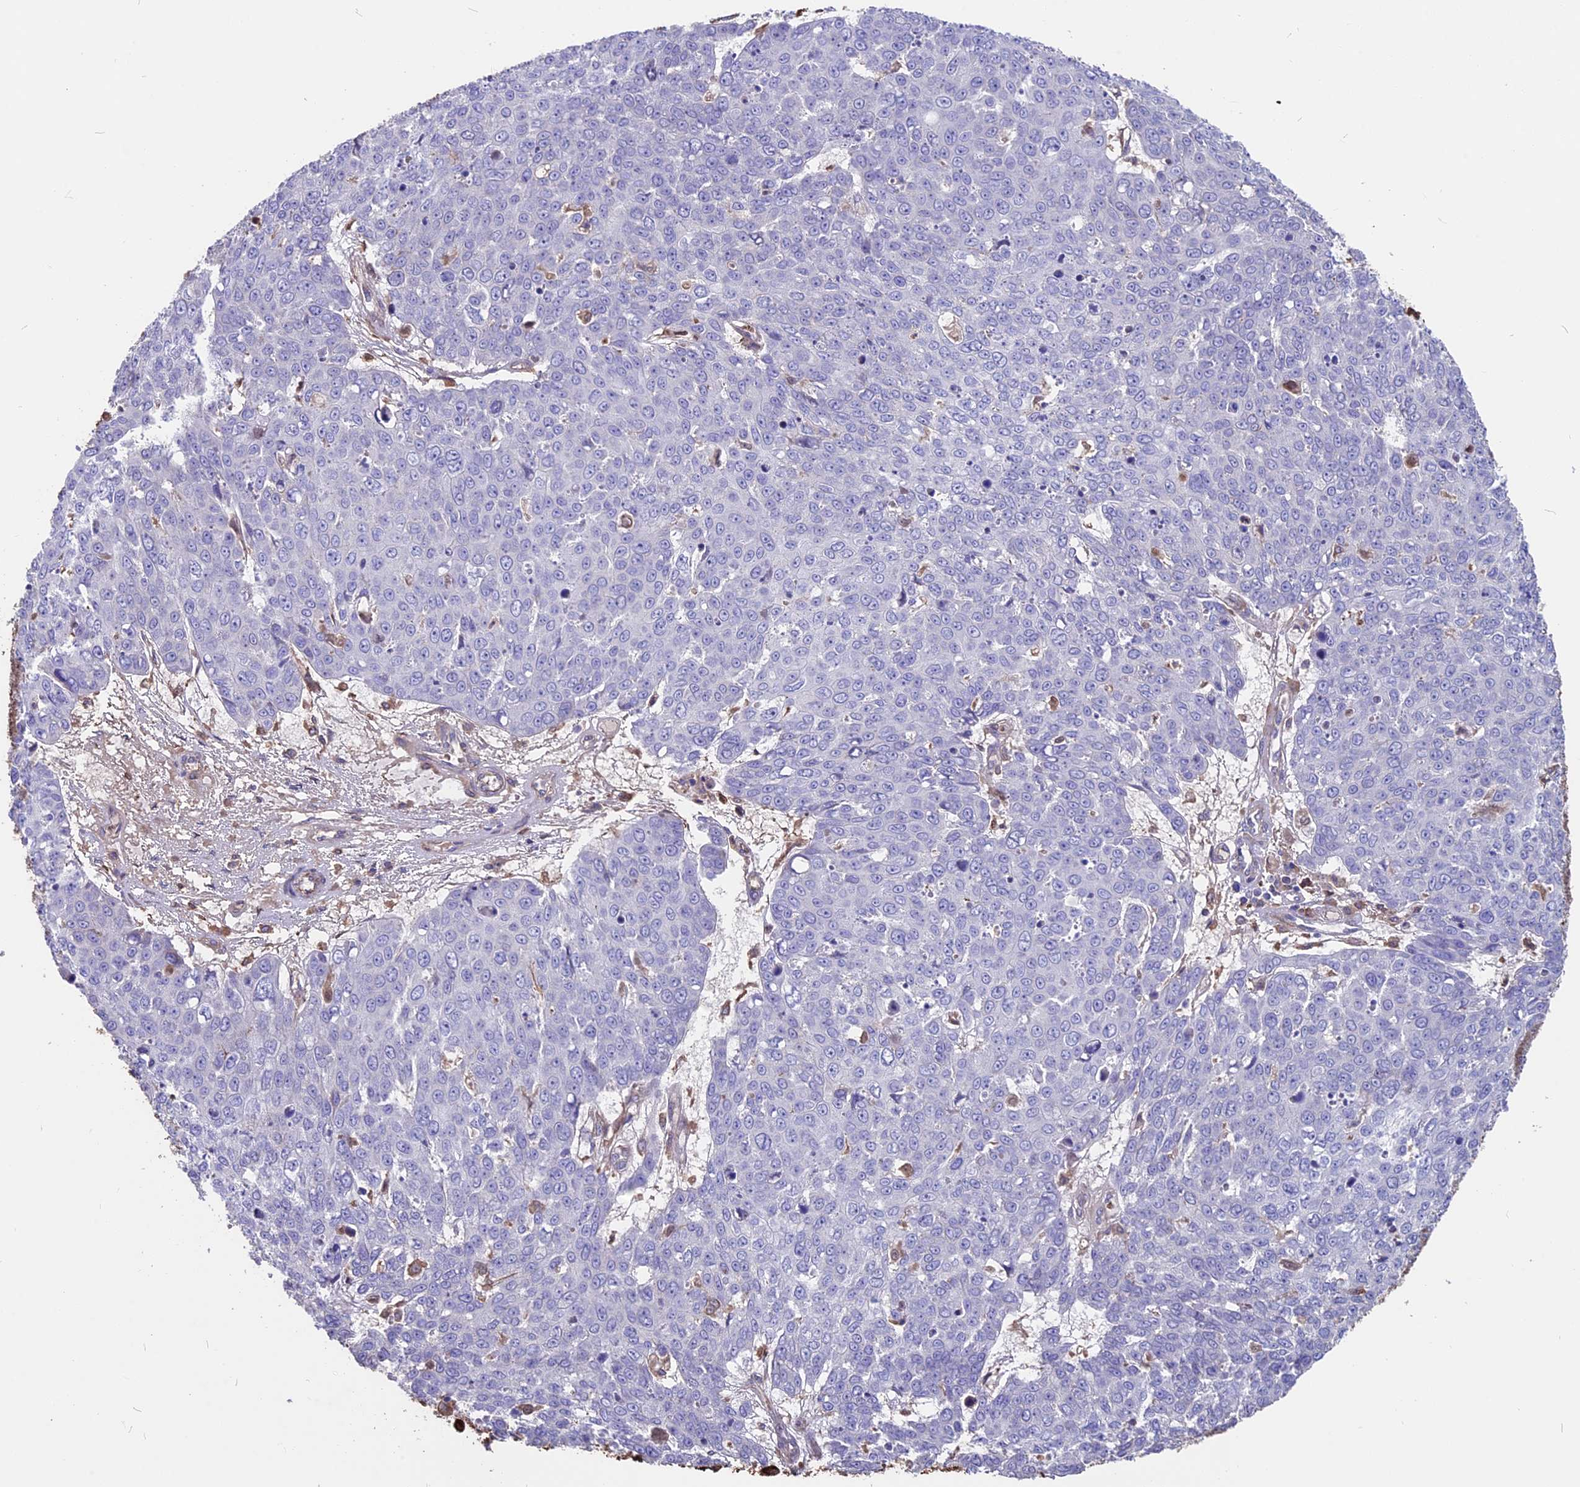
{"staining": {"intensity": "negative", "quantity": "none", "location": "none"}, "tissue": "skin cancer", "cell_type": "Tumor cells", "image_type": "cancer", "snomed": [{"axis": "morphology", "description": "Normal tissue, NOS"}, {"axis": "morphology", "description": "Squamous cell carcinoma, NOS"}, {"axis": "topography", "description": "Skin"}], "caption": "High power microscopy micrograph of an IHC image of skin squamous cell carcinoma, revealing no significant positivity in tumor cells.", "gene": "SEH1L", "patient": {"sex": "male", "age": 72}}